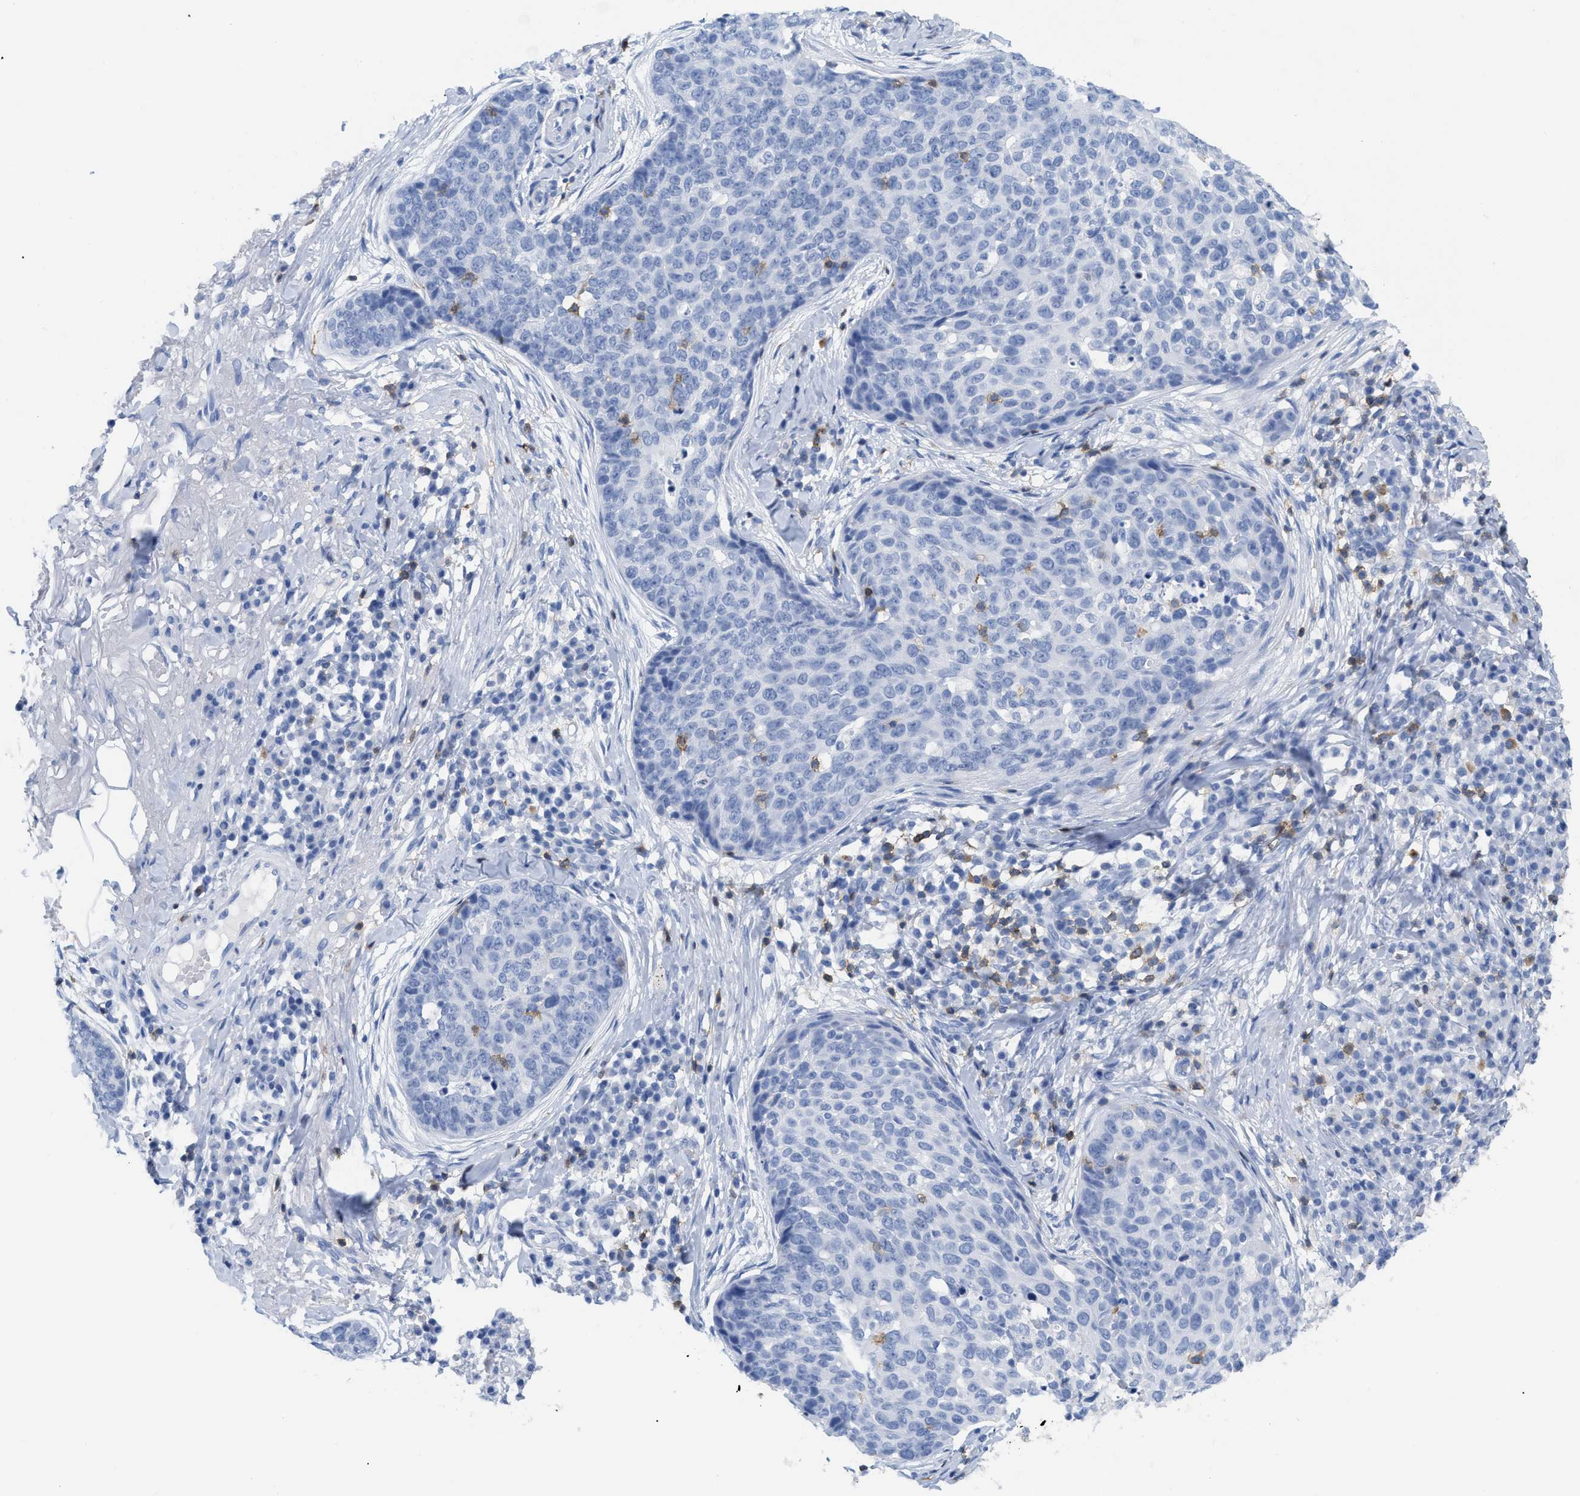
{"staining": {"intensity": "negative", "quantity": "none", "location": "none"}, "tissue": "skin cancer", "cell_type": "Tumor cells", "image_type": "cancer", "snomed": [{"axis": "morphology", "description": "Squamous cell carcinoma in situ, NOS"}, {"axis": "morphology", "description": "Squamous cell carcinoma, NOS"}, {"axis": "topography", "description": "Skin"}], "caption": "DAB immunohistochemical staining of skin cancer (squamous cell carcinoma) shows no significant positivity in tumor cells.", "gene": "CD5", "patient": {"sex": "male", "age": 93}}